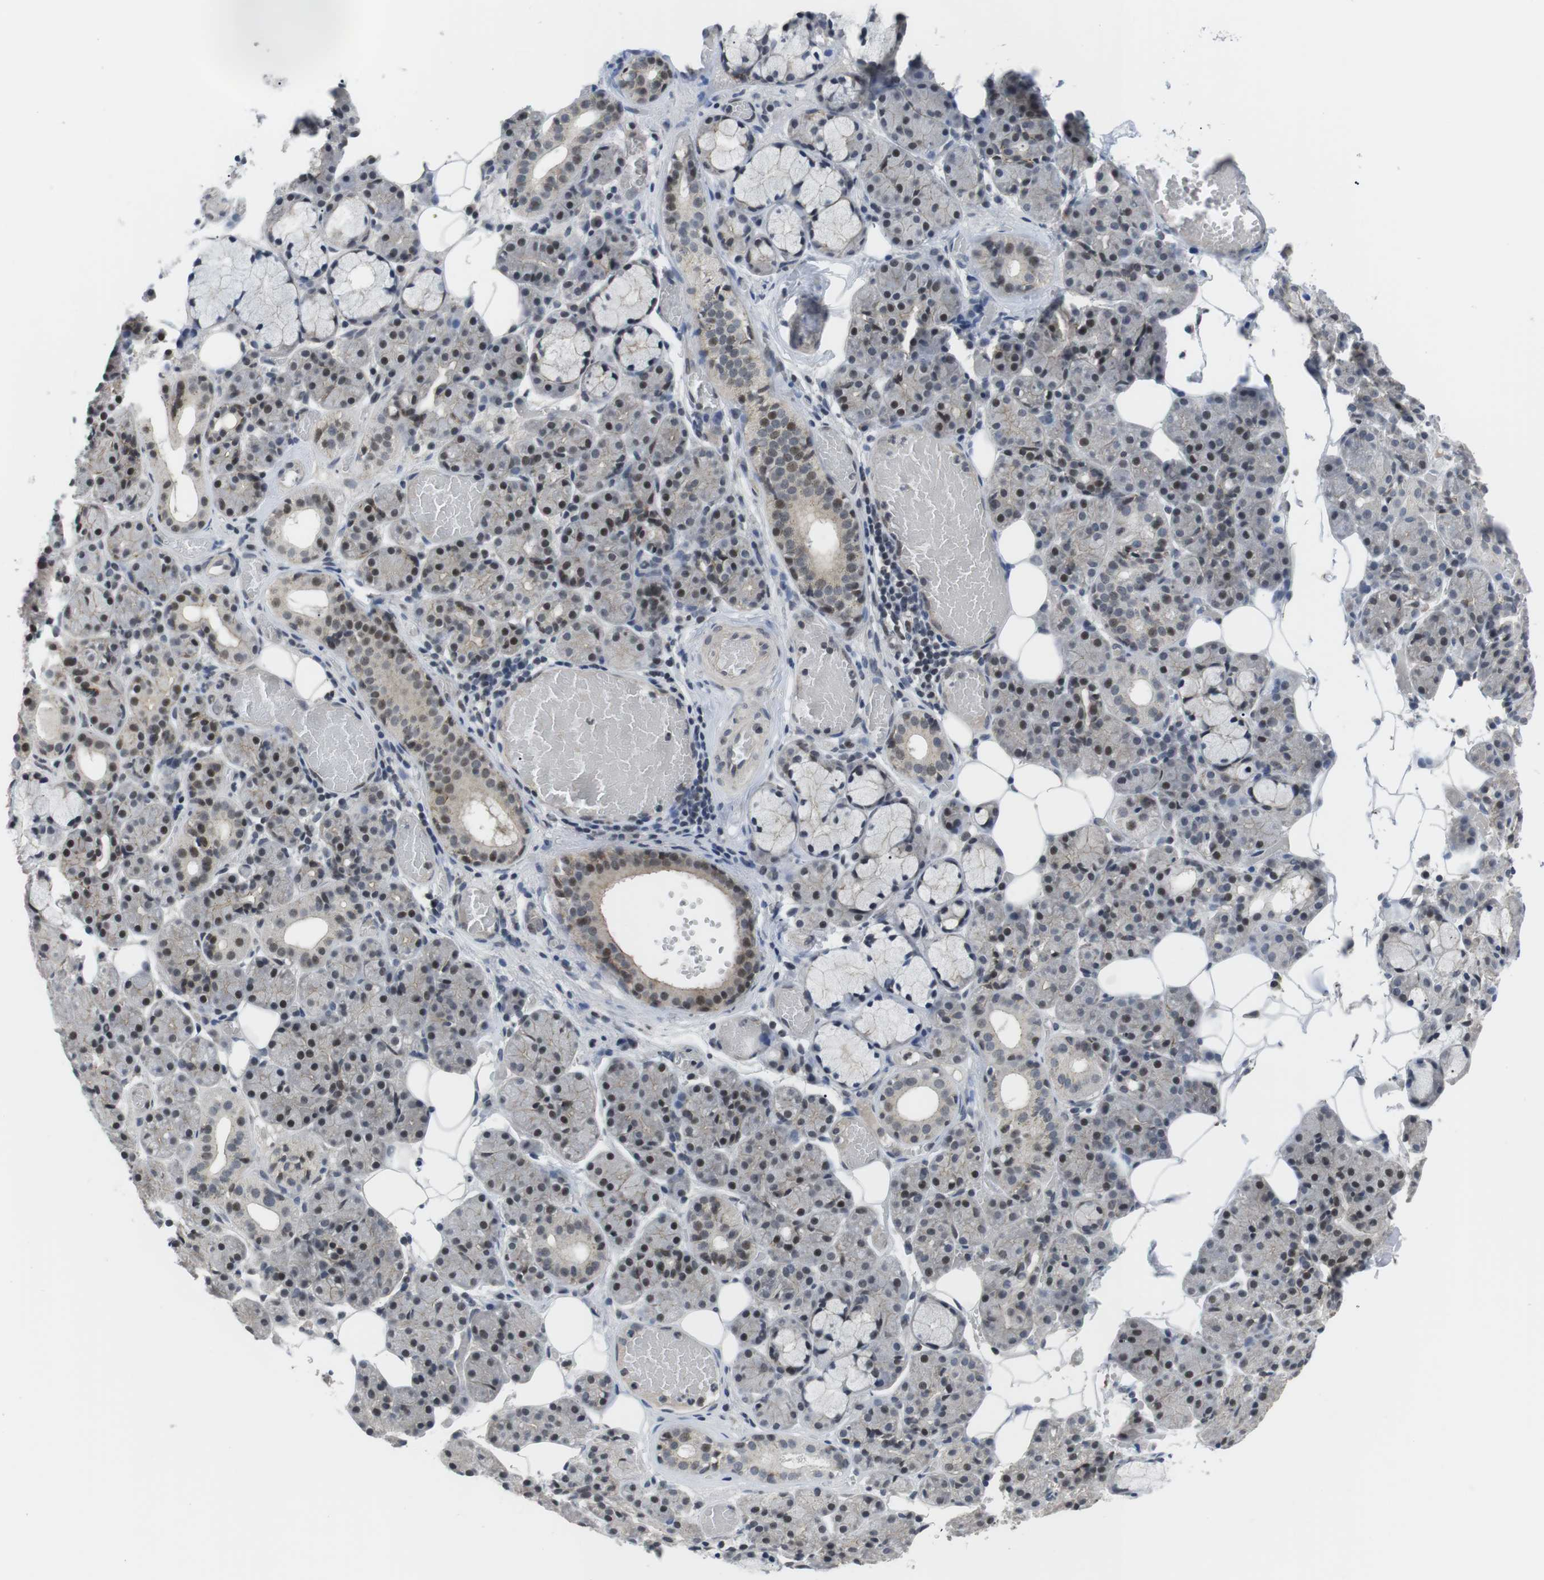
{"staining": {"intensity": "moderate", "quantity": "<25%", "location": "cytoplasmic/membranous,nuclear"}, "tissue": "salivary gland", "cell_type": "Glandular cells", "image_type": "normal", "snomed": [{"axis": "morphology", "description": "Normal tissue, NOS"}, {"axis": "topography", "description": "Salivary gland"}], "caption": "This is a photomicrograph of immunohistochemistry (IHC) staining of unremarkable salivary gland, which shows moderate expression in the cytoplasmic/membranous,nuclear of glandular cells.", "gene": "NECTIN1", "patient": {"sex": "male", "age": 63}}